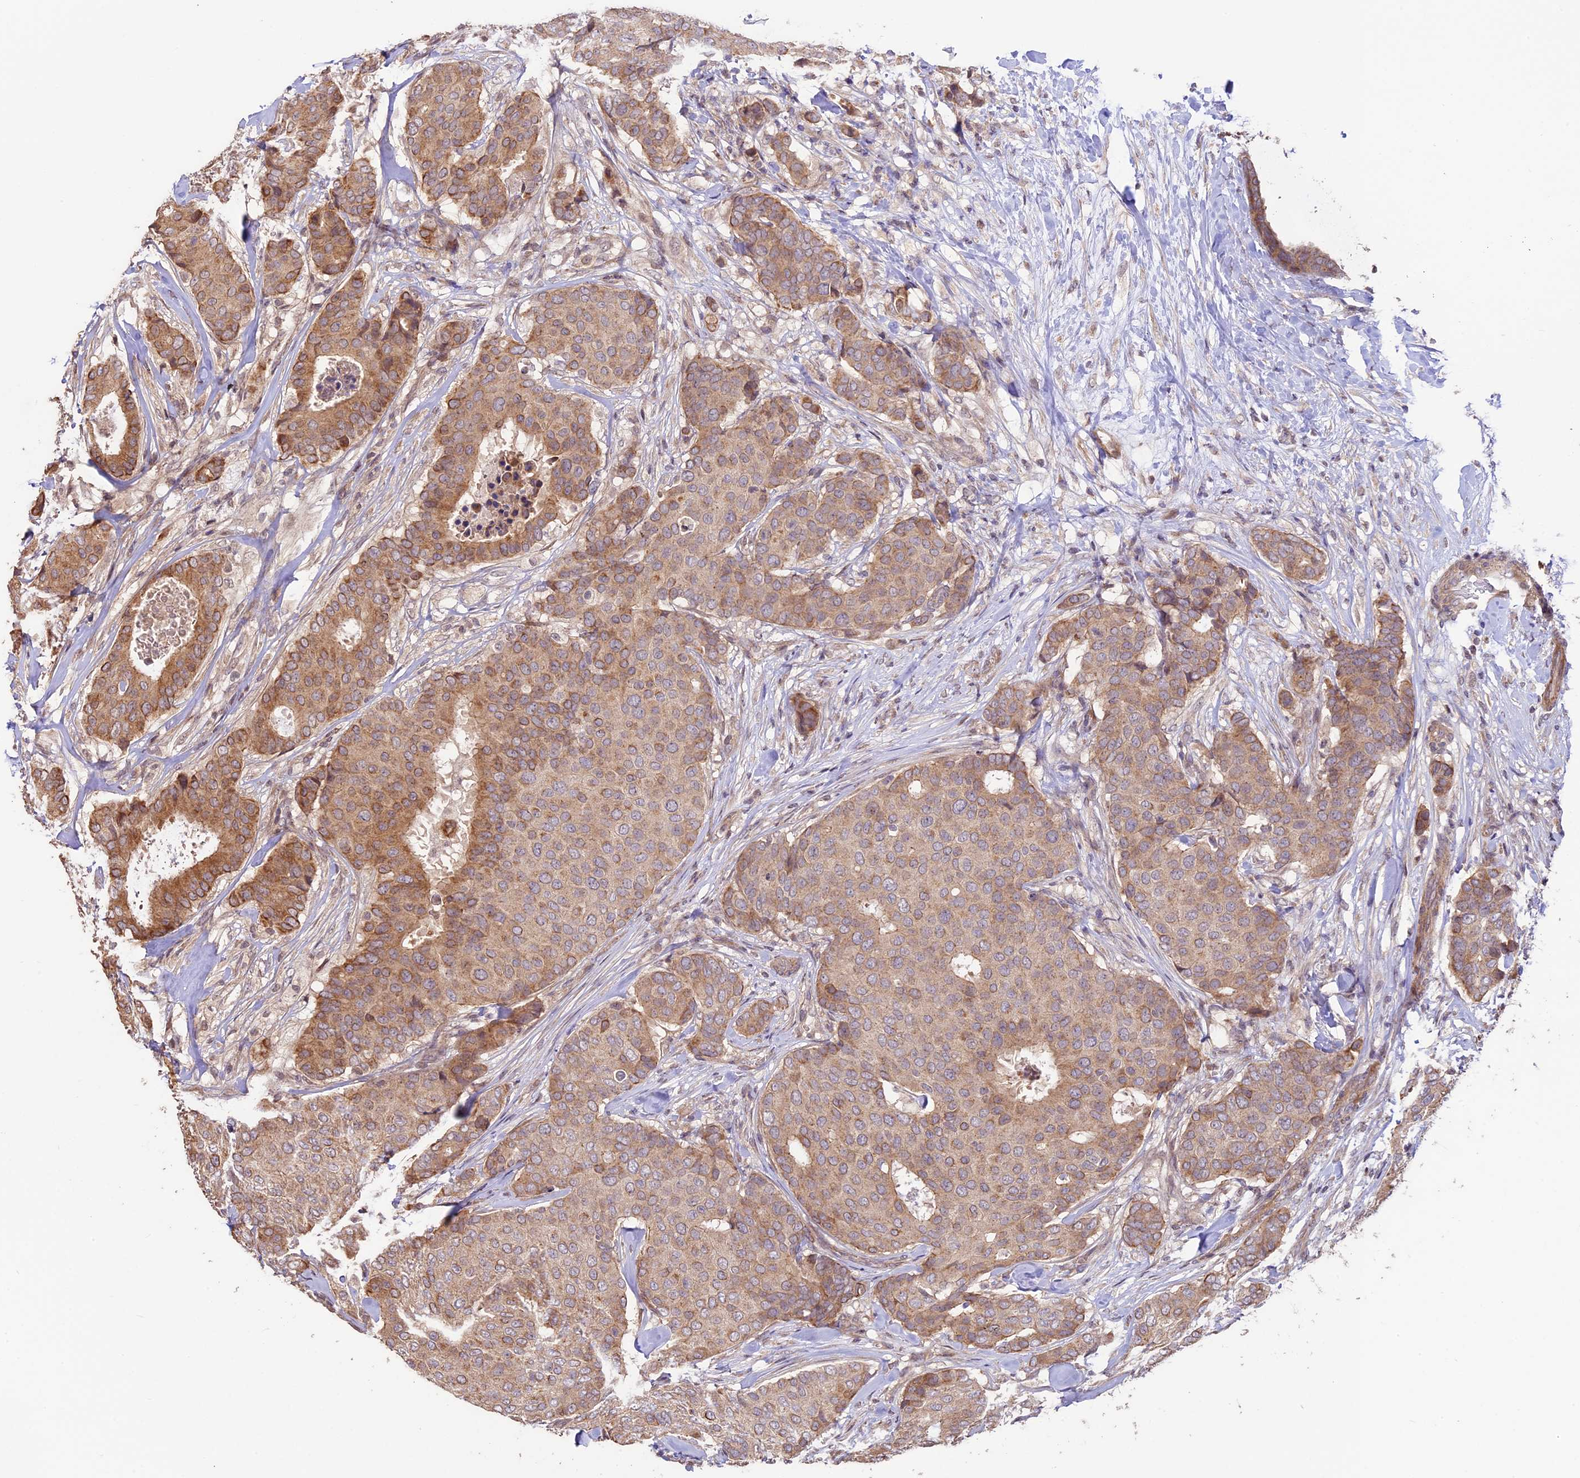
{"staining": {"intensity": "moderate", "quantity": ">75%", "location": "cytoplasmic/membranous"}, "tissue": "breast cancer", "cell_type": "Tumor cells", "image_type": "cancer", "snomed": [{"axis": "morphology", "description": "Duct carcinoma"}, {"axis": "topography", "description": "Breast"}], "caption": "Immunohistochemistry micrograph of invasive ductal carcinoma (breast) stained for a protein (brown), which shows medium levels of moderate cytoplasmic/membranous staining in approximately >75% of tumor cells.", "gene": "BCAS4", "patient": {"sex": "female", "age": 75}}